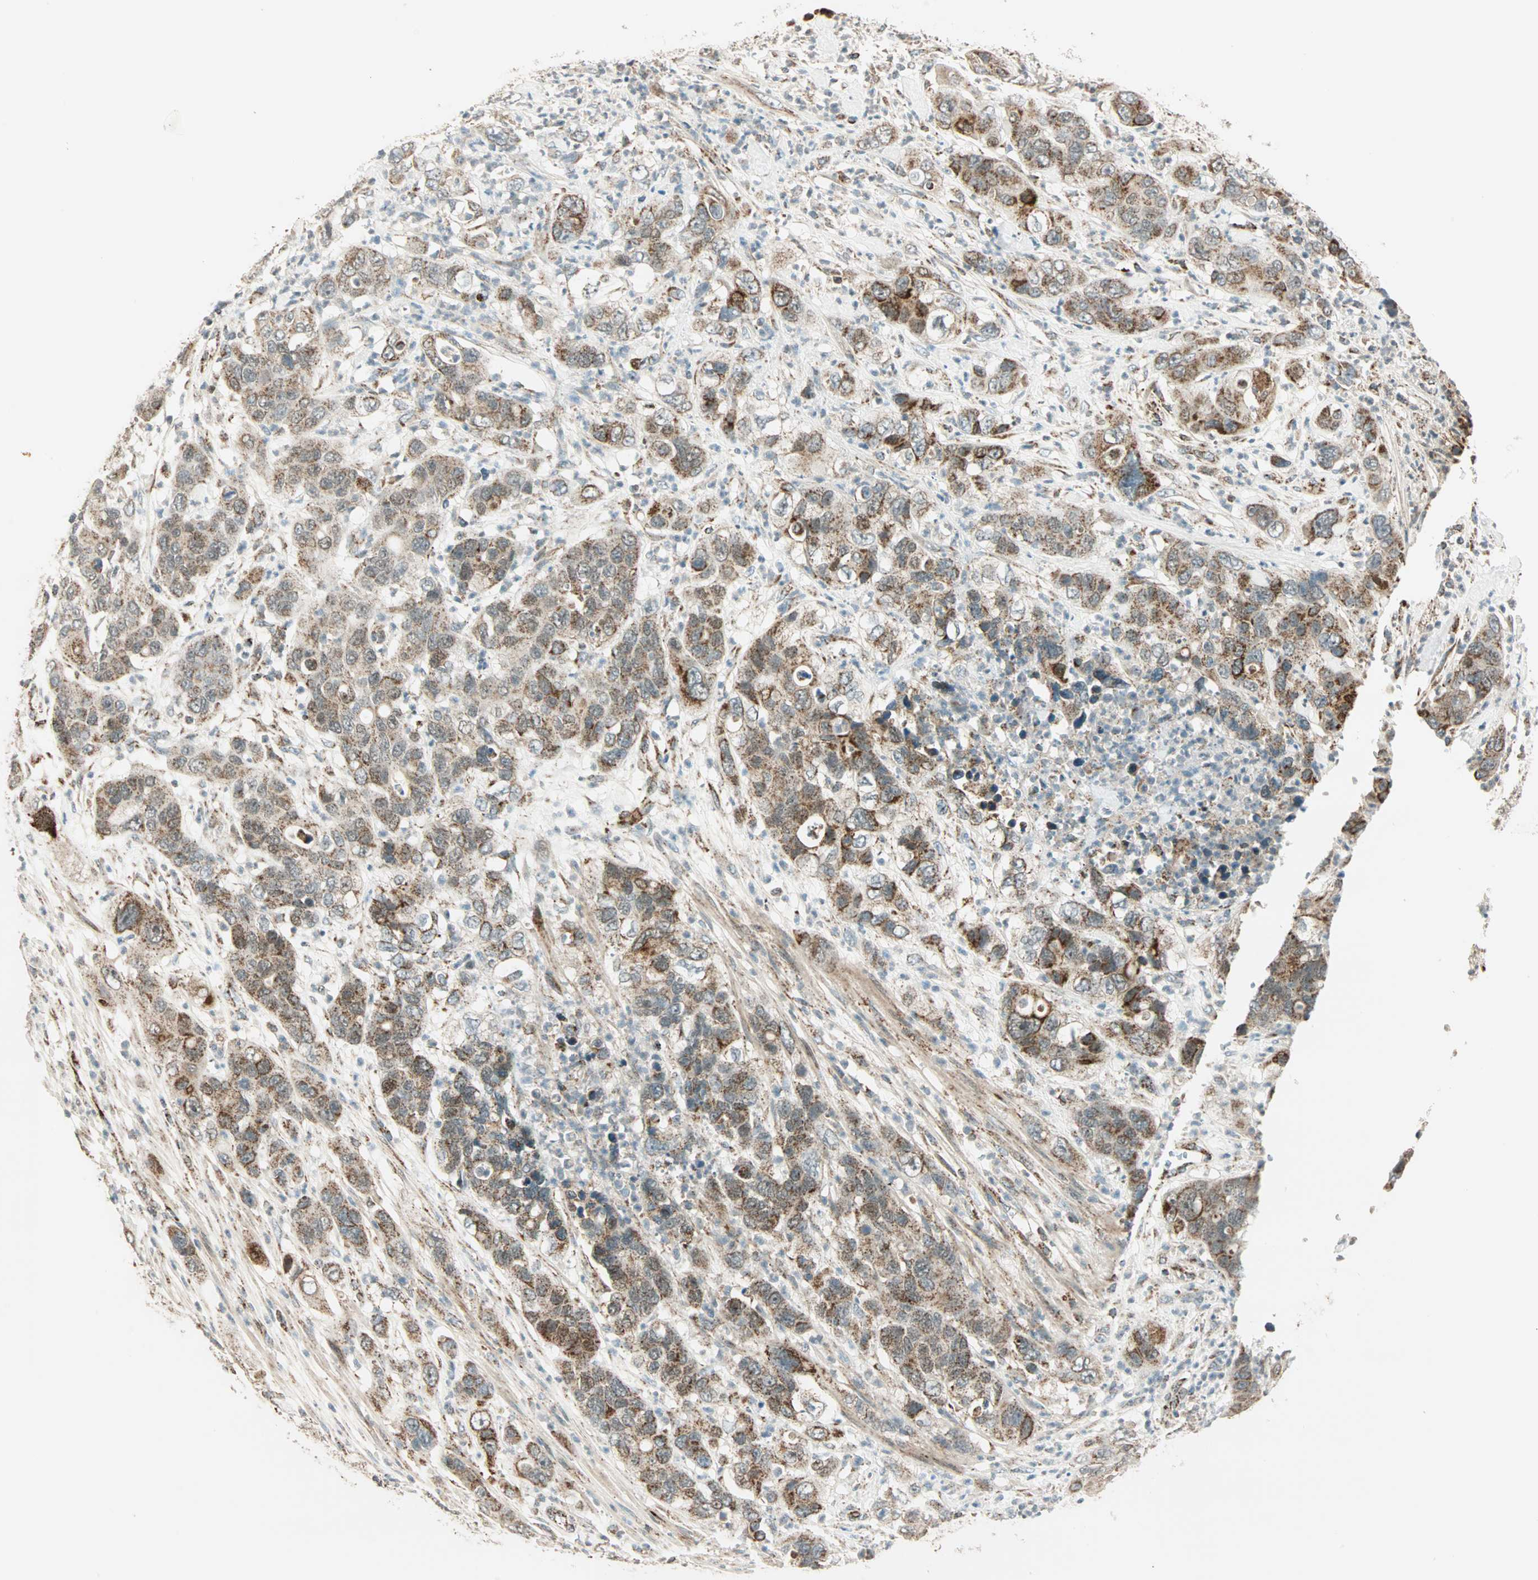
{"staining": {"intensity": "weak", "quantity": ">75%", "location": "cytoplasmic/membranous"}, "tissue": "pancreatic cancer", "cell_type": "Tumor cells", "image_type": "cancer", "snomed": [{"axis": "morphology", "description": "Adenocarcinoma, NOS"}, {"axis": "topography", "description": "Pancreas"}], "caption": "A brown stain labels weak cytoplasmic/membranous expression of a protein in human pancreatic cancer (adenocarcinoma) tumor cells. (Brightfield microscopy of DAB IHC at high magnification).", "gene": "SPRY4", "patient": {"sex": "female", "age": 71}}